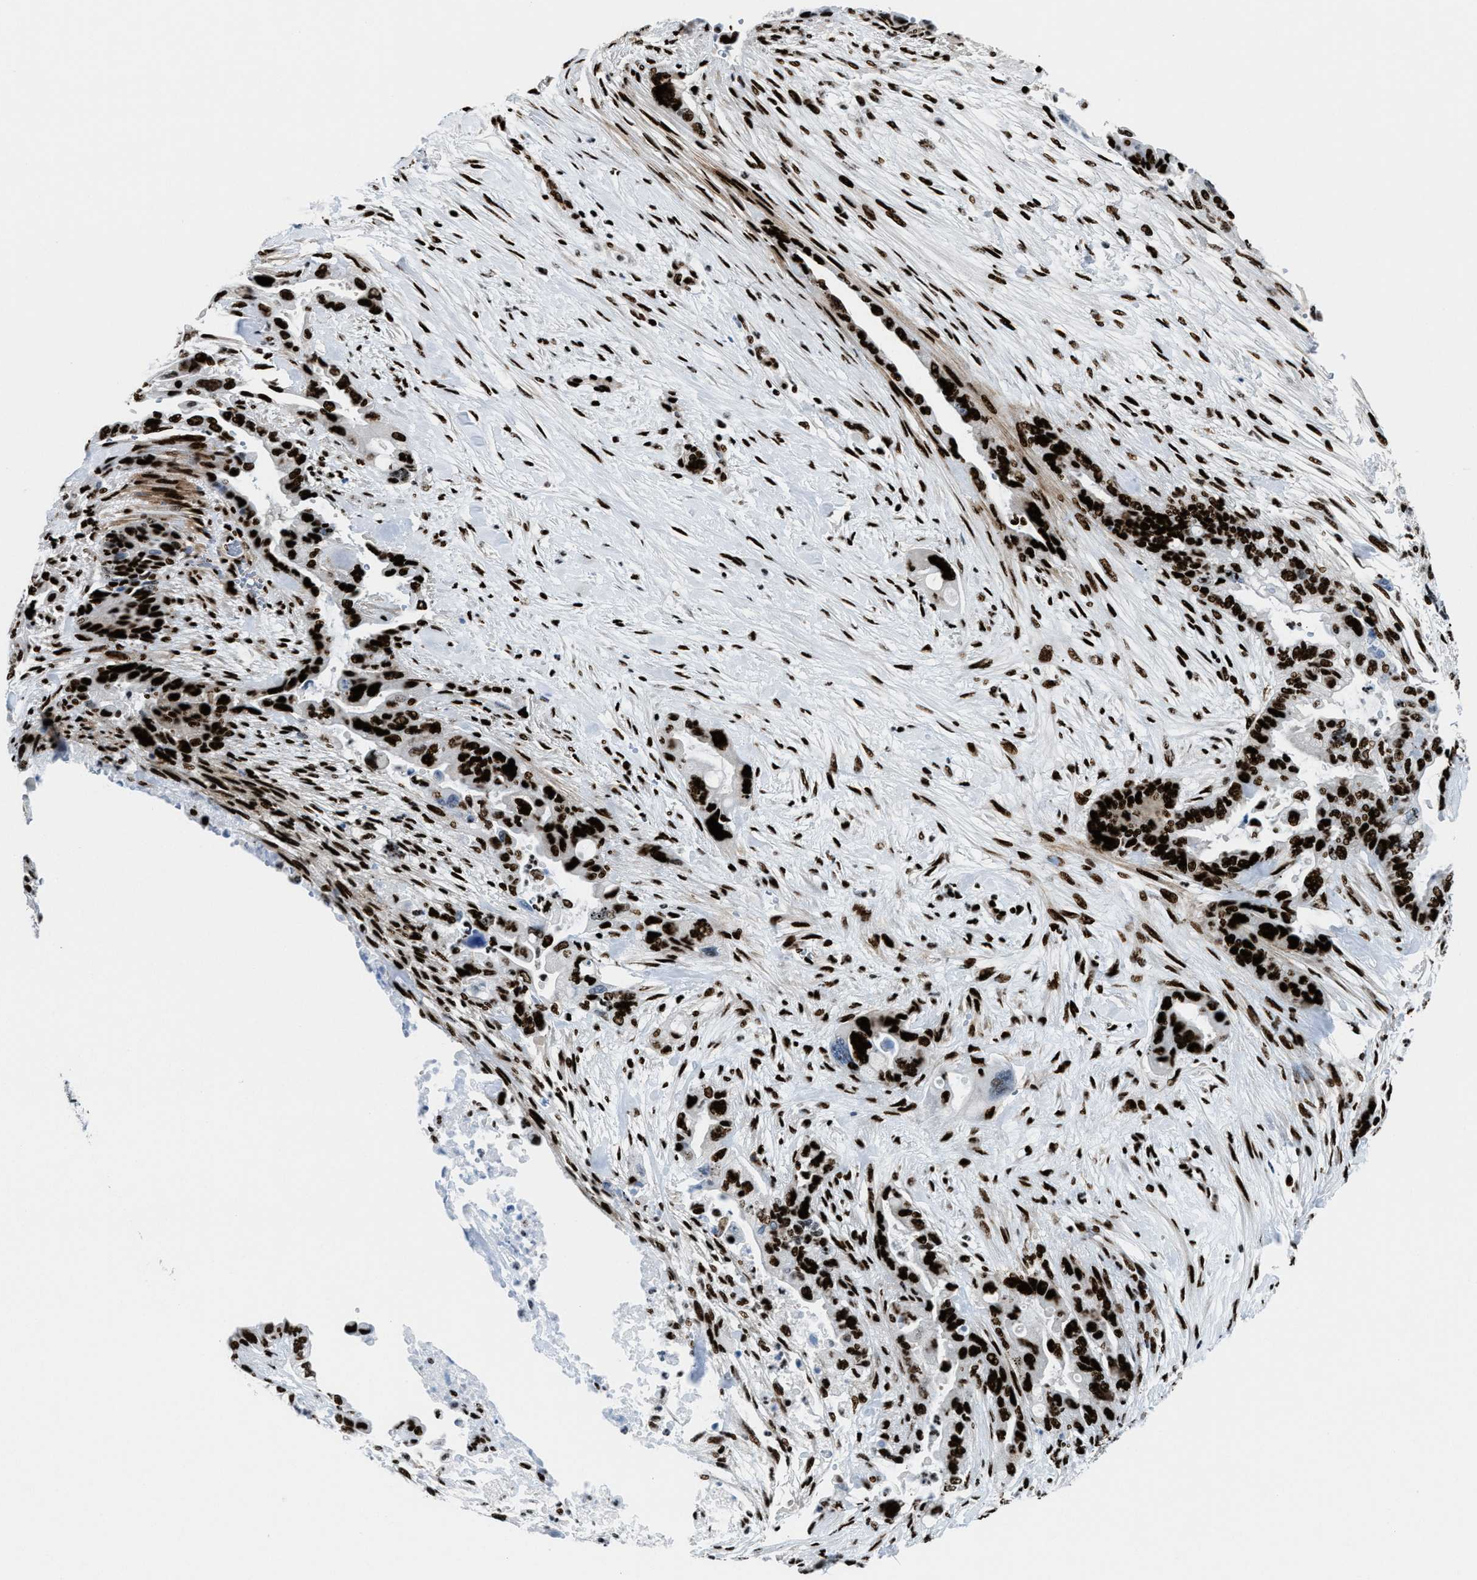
{"staining": {"intensity": "strong", "quantity": ">75%", "location": "nuclear"}, "tissue": "pancreatic cancer", "cell_type": "Tumor cells", "image_type": "cancer", "snomed": [{"axis": "morphology", "description": "Adenocarcinoma, NOS"}, {"axis": "topography", "description": "Pancreas"}], "caption": "Immunohistochemical staining of human pancreatic cancer reveals strong nuclear protein expression in about >75% of tumor cells.", "gene": "NONO", "patient": {"sex": "male", "age": 70}}